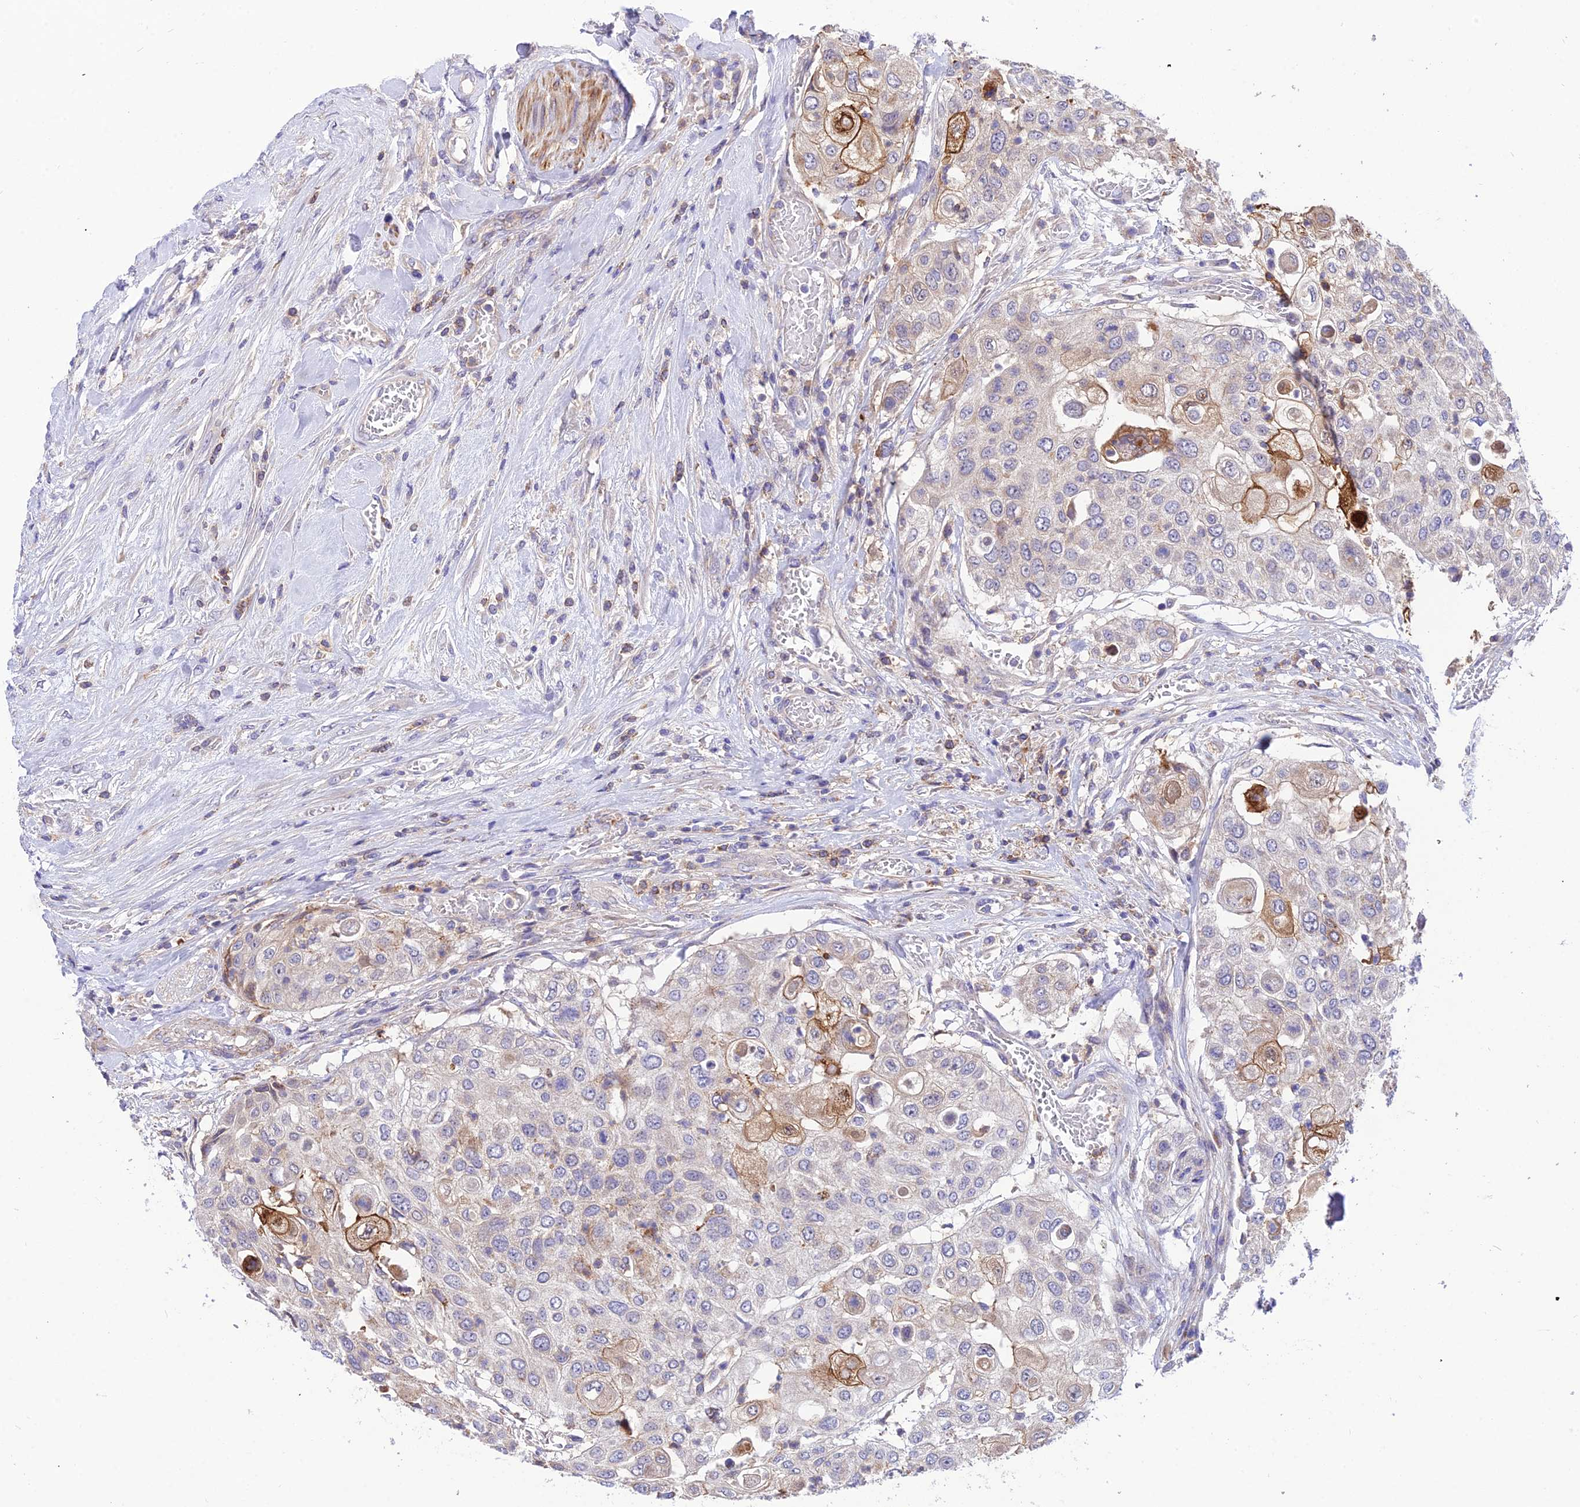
{"staining": {"intensity": "moderate", "quantity": "<25%", "location": "cytoplasmic/membranous"}, "tissue": "urothelial cancer", "cell_type": "Tumor cells", "image_type": "cancer", "snomed": [{"axis": "morphology", "description": "Urothelial carcinoma, High grade"}, {"axis": "topography", "description": "Urinary bladder"}], "caption": "IHC of human urothelial cancer reveals low levels of moderate cytoplasmic/membranous expression in about <25% of tumor cells. Using DAB (3,3'-diaminobenzidine) (brown) and hematoxylin (blue) stains, captured at high magnification using brightfield microscopy.", "gene": "TRIM43B", "patient": {"sex": "female", "age": 79}}